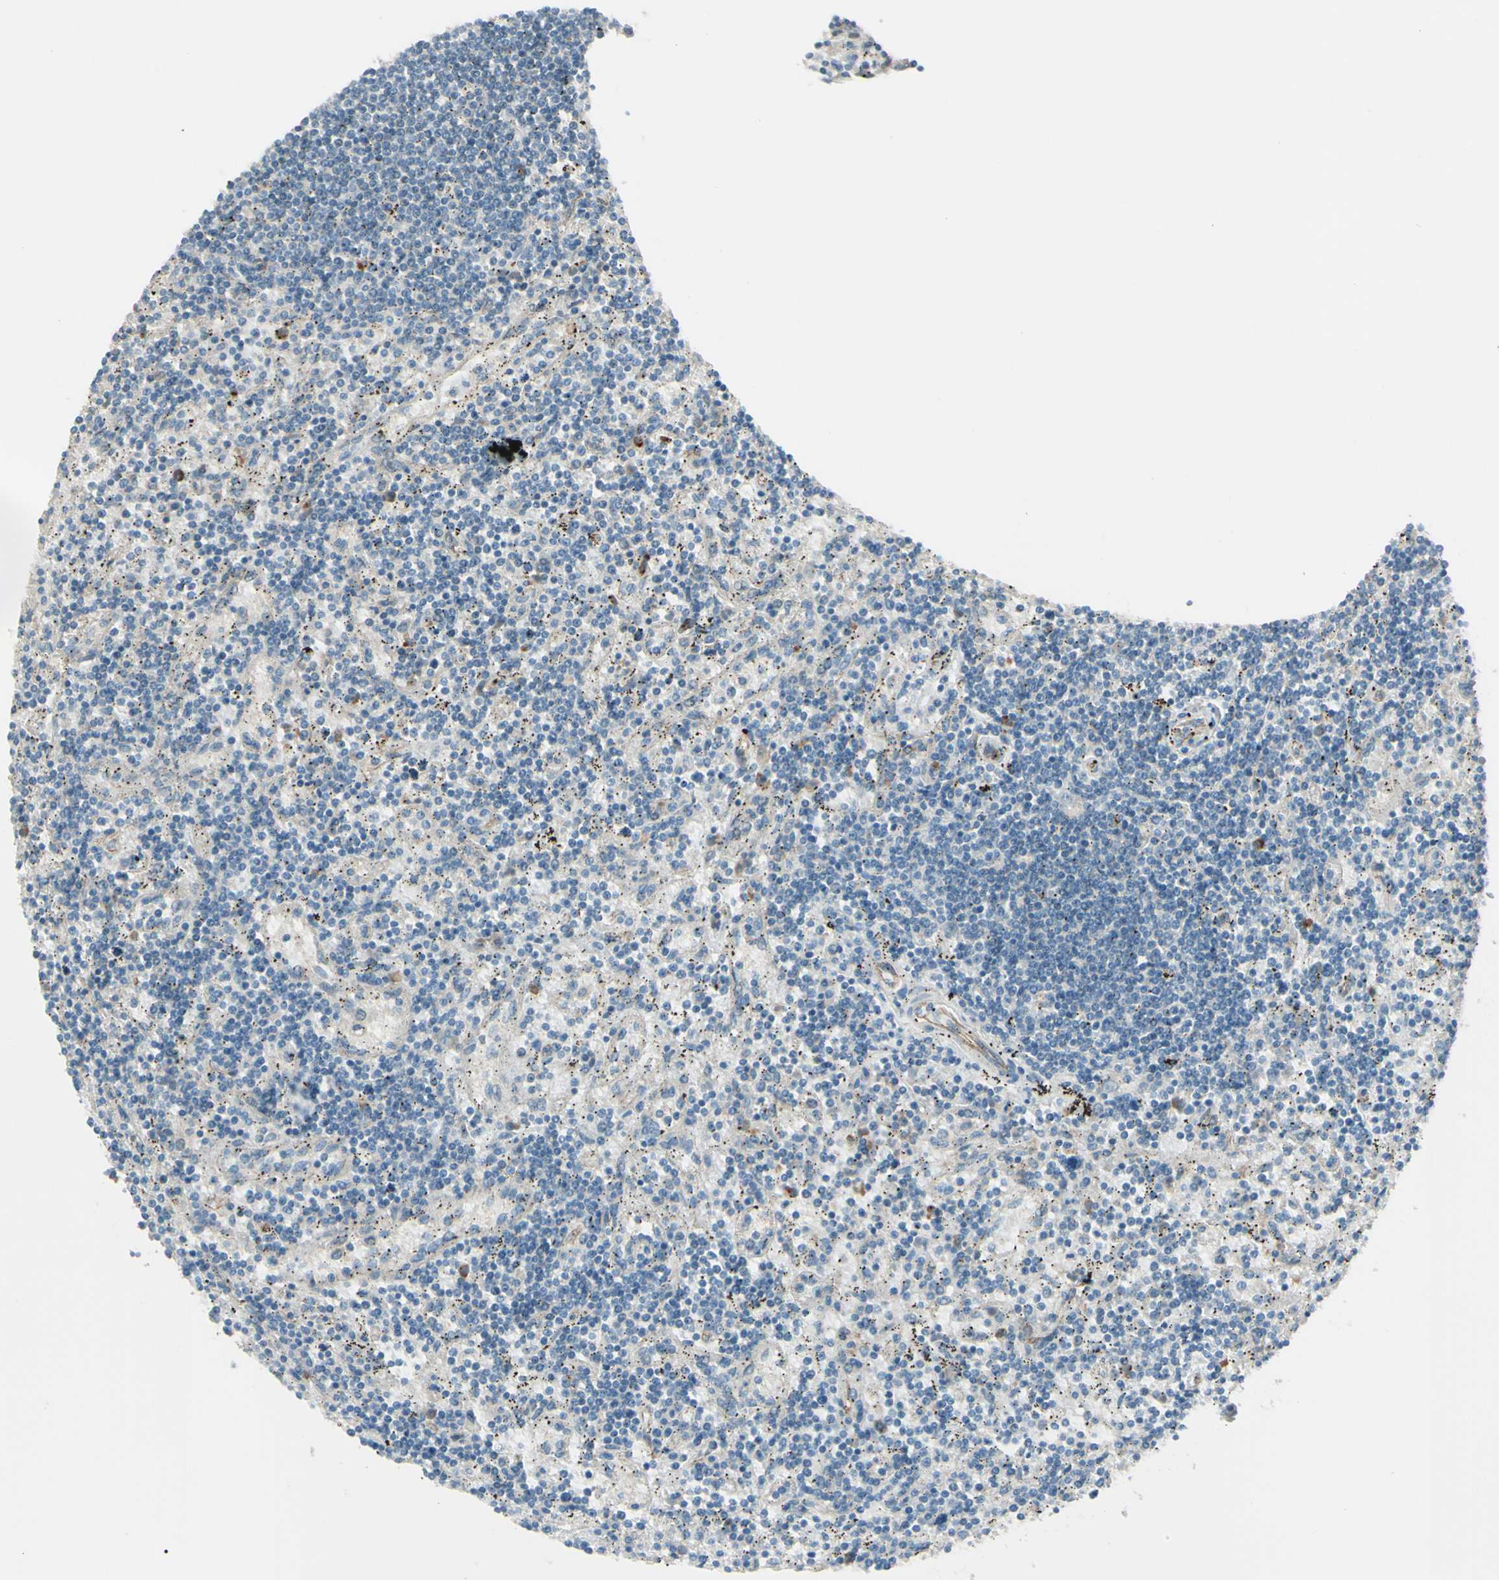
{"staining": {"intensity": "negative", "quantity": "none", "location": "none"}, "tissue": "lymphoma", "cell_type": "Tumor cells", "image_type": "cancer", "snomed": [{"axis": "morphology", "description": "Malignant lymphoma, non-Hodgkin's type, Low grade"}, {"axis": "topography", "description": "Spleen"}], "caption": "Immunohistochemical staining of malignant lymphoma, non-Hodgkin's type (low-grade) shows no significant staining in tumor cells.", "gene": "LMTK2", "patient": {"sex": "male", "age": 76}}